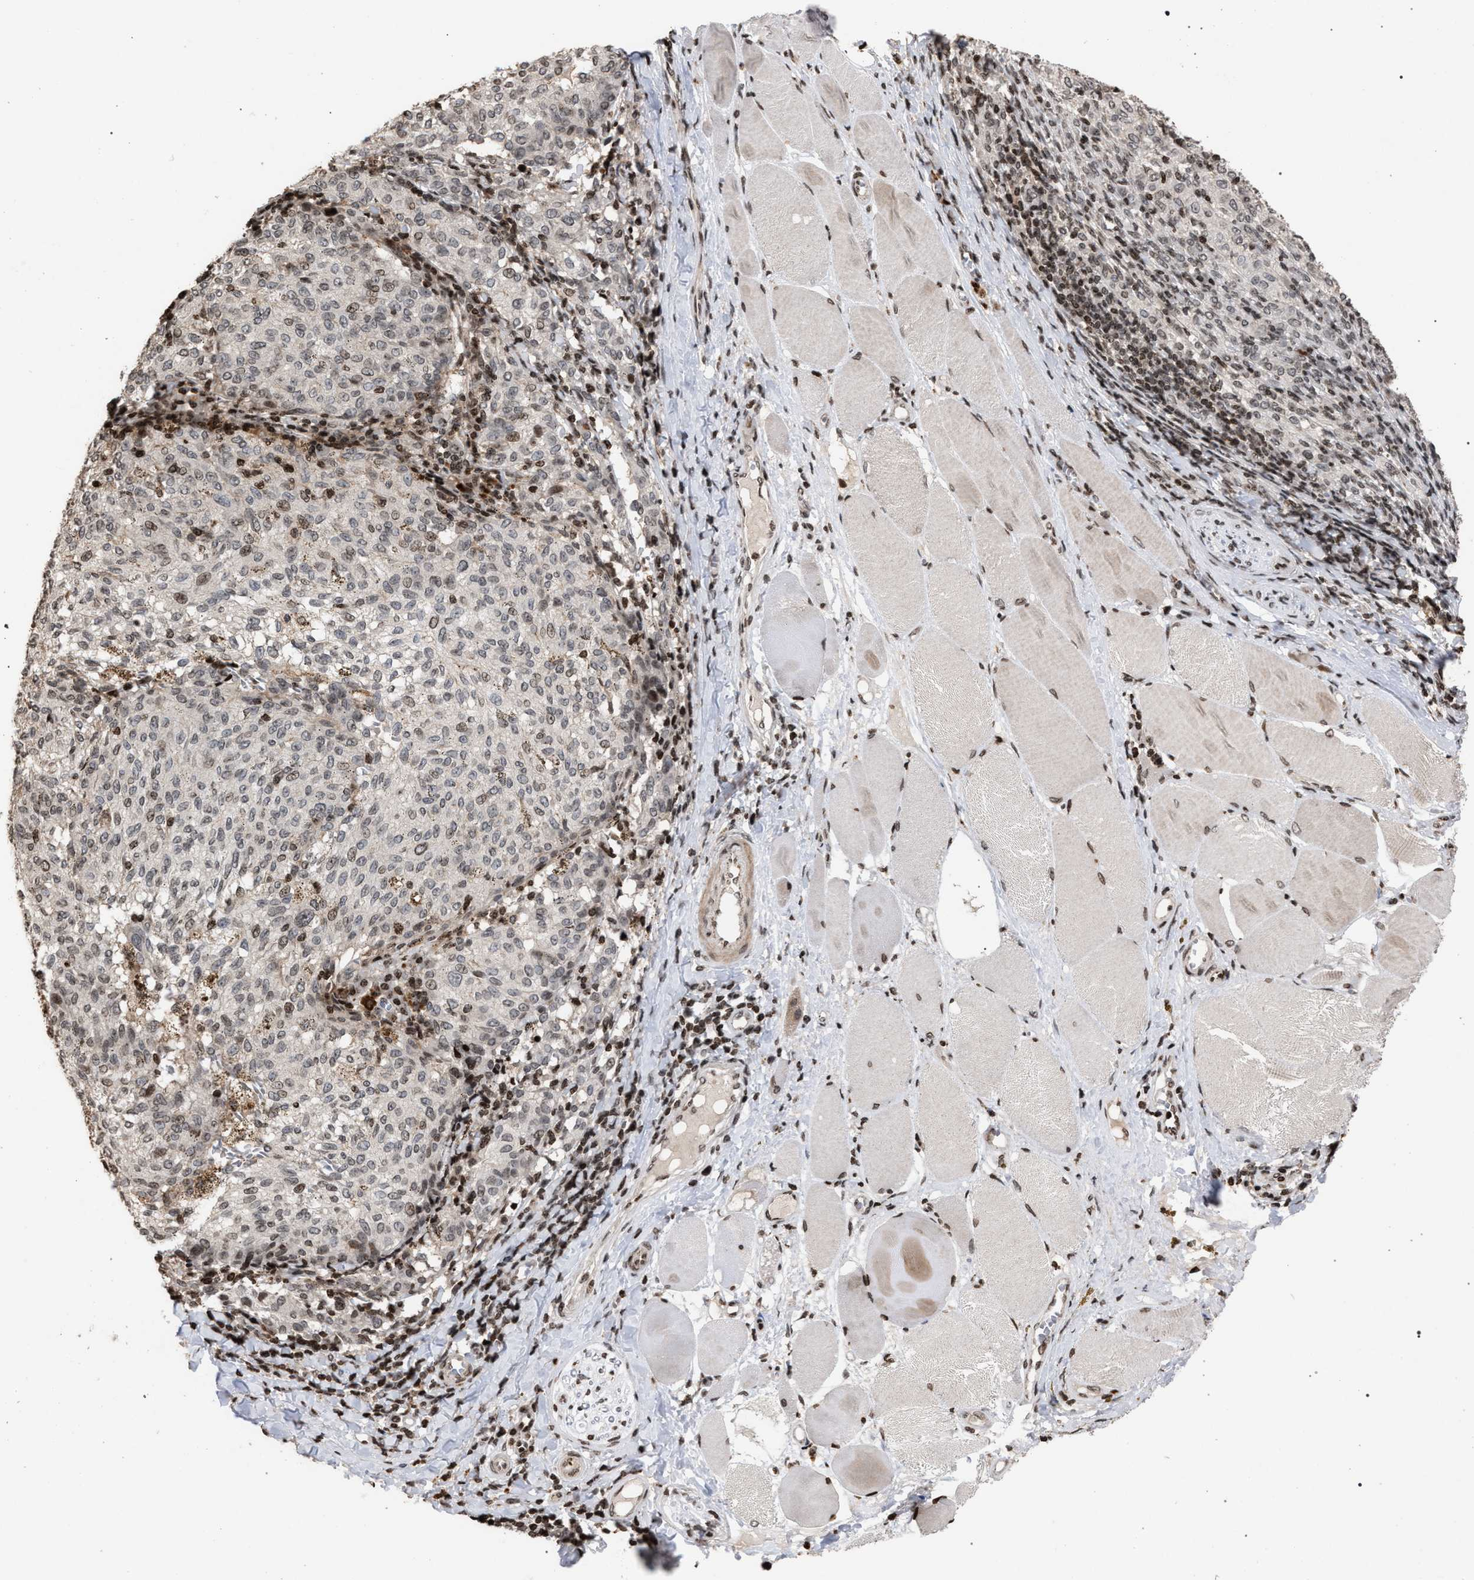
{"staining": {"intensity": "weak", "quantity": "25%-75%", "location": "nuclear"}, "tissue": "melanoma", "cell_type": "Tumor cells", "image_type": "cancer", "snomed": [{"axis": "morphology", "description": "Malignant melanoma, NOS"}, {"axis": "topography", "description": "Skin"}], "caption": "Melanoma tissue reveals weak nuclear expression in about 25%-75% of tumor cells, visualized by immunohistochemistry.", "gene": "FOXD3", "patient": {"sex": "female", "age": 72}}